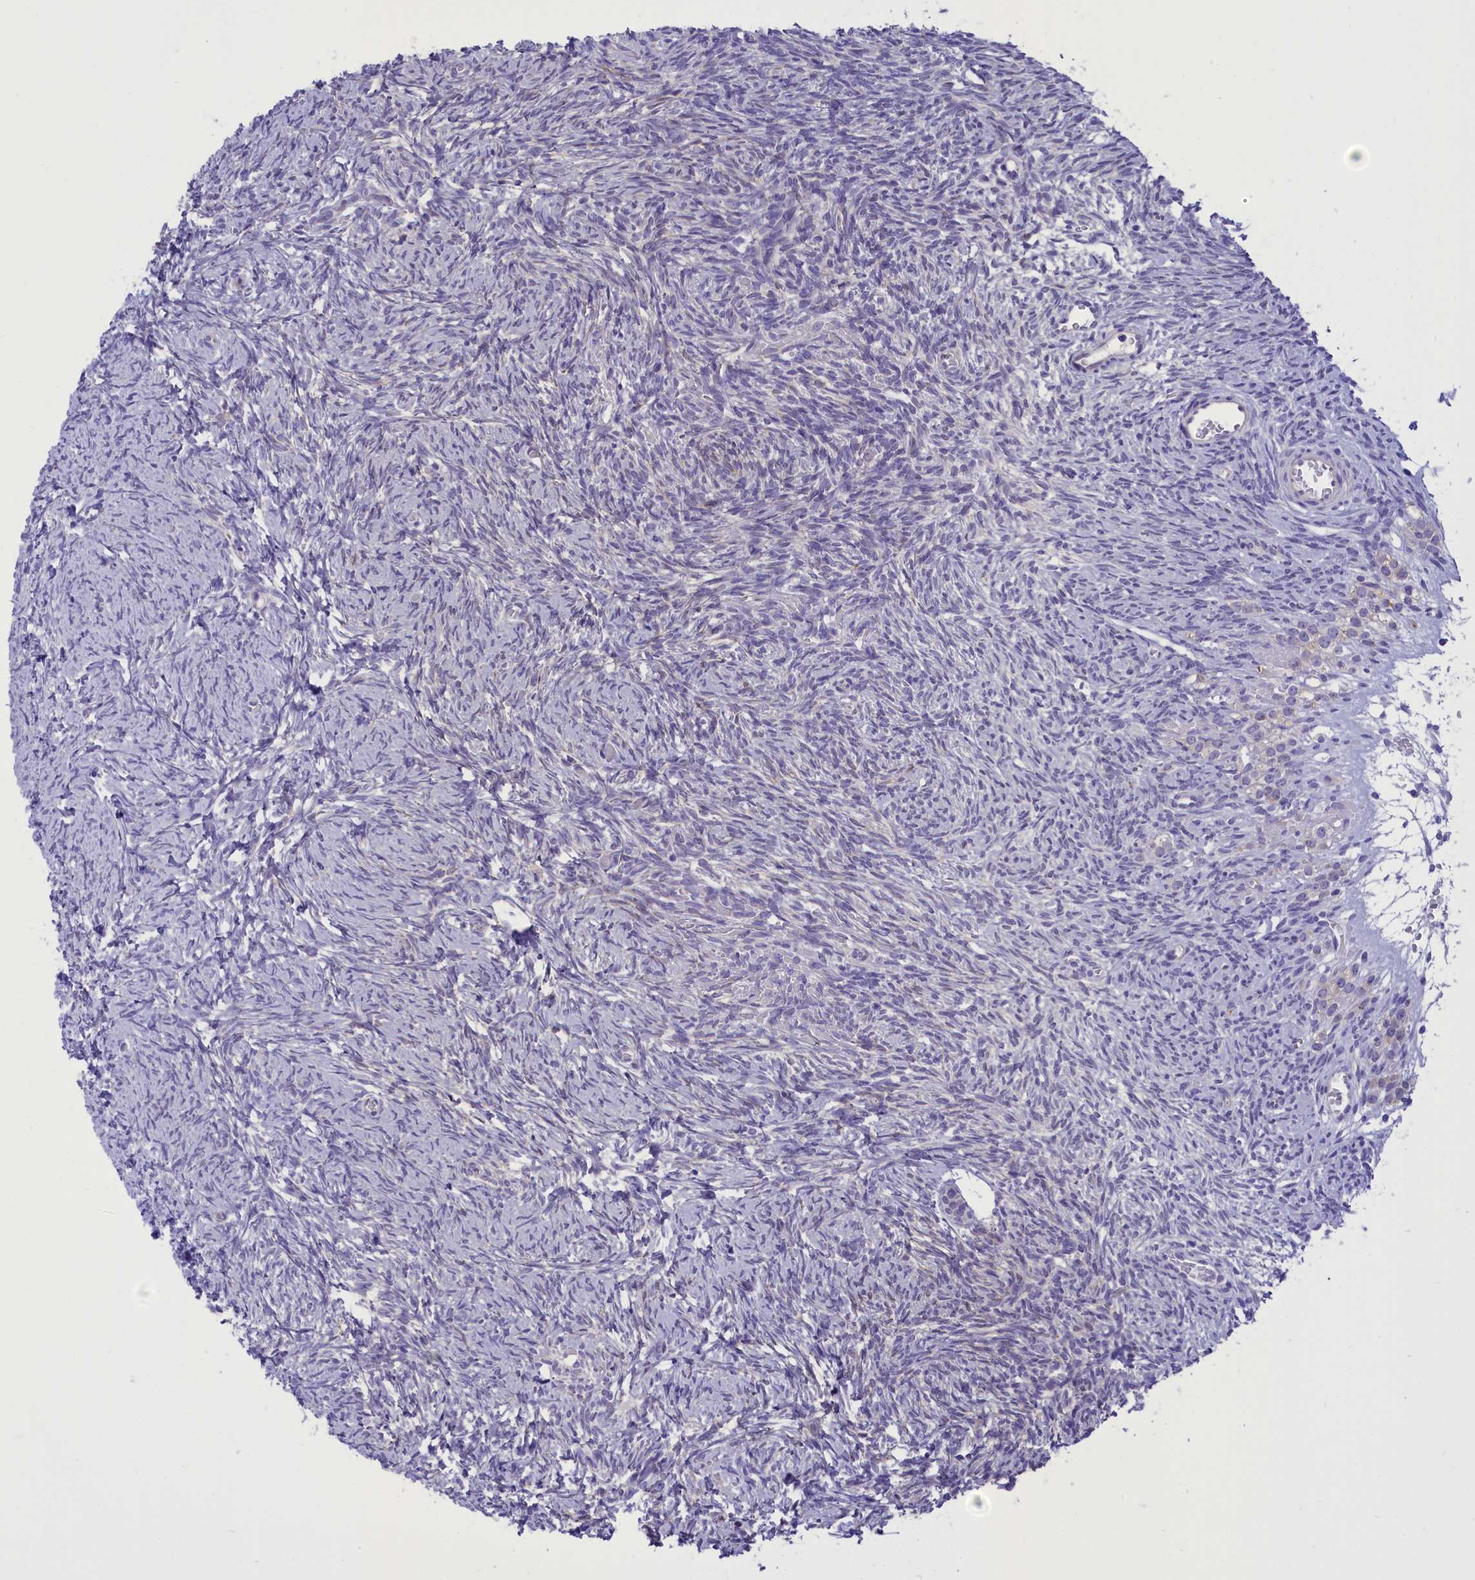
{"staining": {"intensity": "negative", "quantity": "none", "location": "none"}, "tissue": "ovary", "cell_type": "Follicle cells", "image_type": "normal", "snomed": [{"axis": "morphology", "description": "Normal tissue, NOS"}, {"axis": "topography", "description": "Ovary"}], "caption": "This is an immunohistochemistry photomicrograph of normal human ovary. There is no staining in follicle cells.", "gene": "DCAF16", "patient": {"sex": "female", "age": 39}}